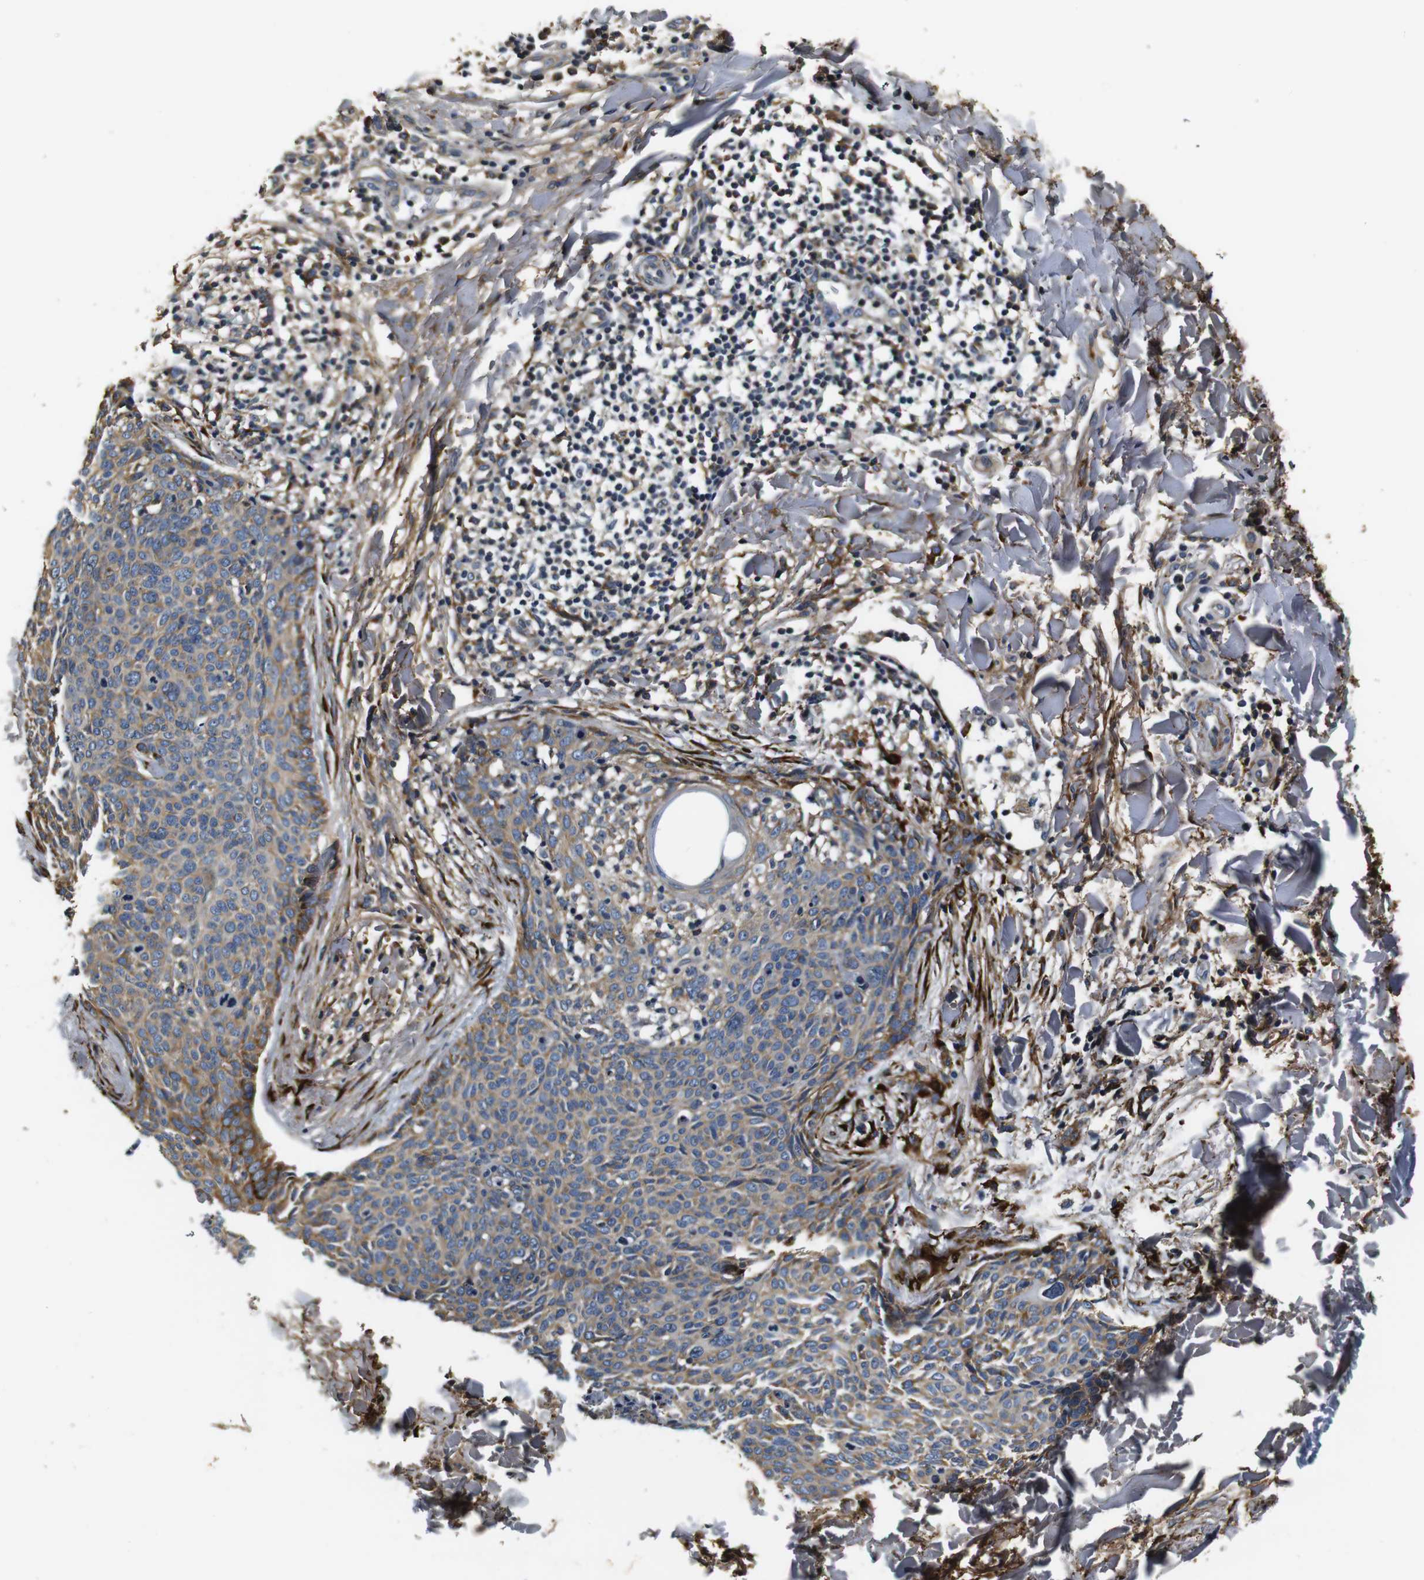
{"staining": {"intensity": "weak", "quantity": ">75%", "location": "cytoplasmic/membranous"}, "tissue": "skin cancer", "cell_type": "Tumor cells", "image_type": "cancer", "snomed": [{"axis": "morphology", "description": "Normal tissue, NOS"}, {"axis": "morphology", "description": "Basal cell carcinoma"}, {"axis": "topography", "description": "Skin"}], "caption": "Basal cell carcinoma (skin) was stained to show a protein in brown. There is low levels of weak cytoplasmic/membranous positivity in about >75% of tumor cells.", "gene": "COL1A1", "patient": {"sex": "female", "age": 57}}